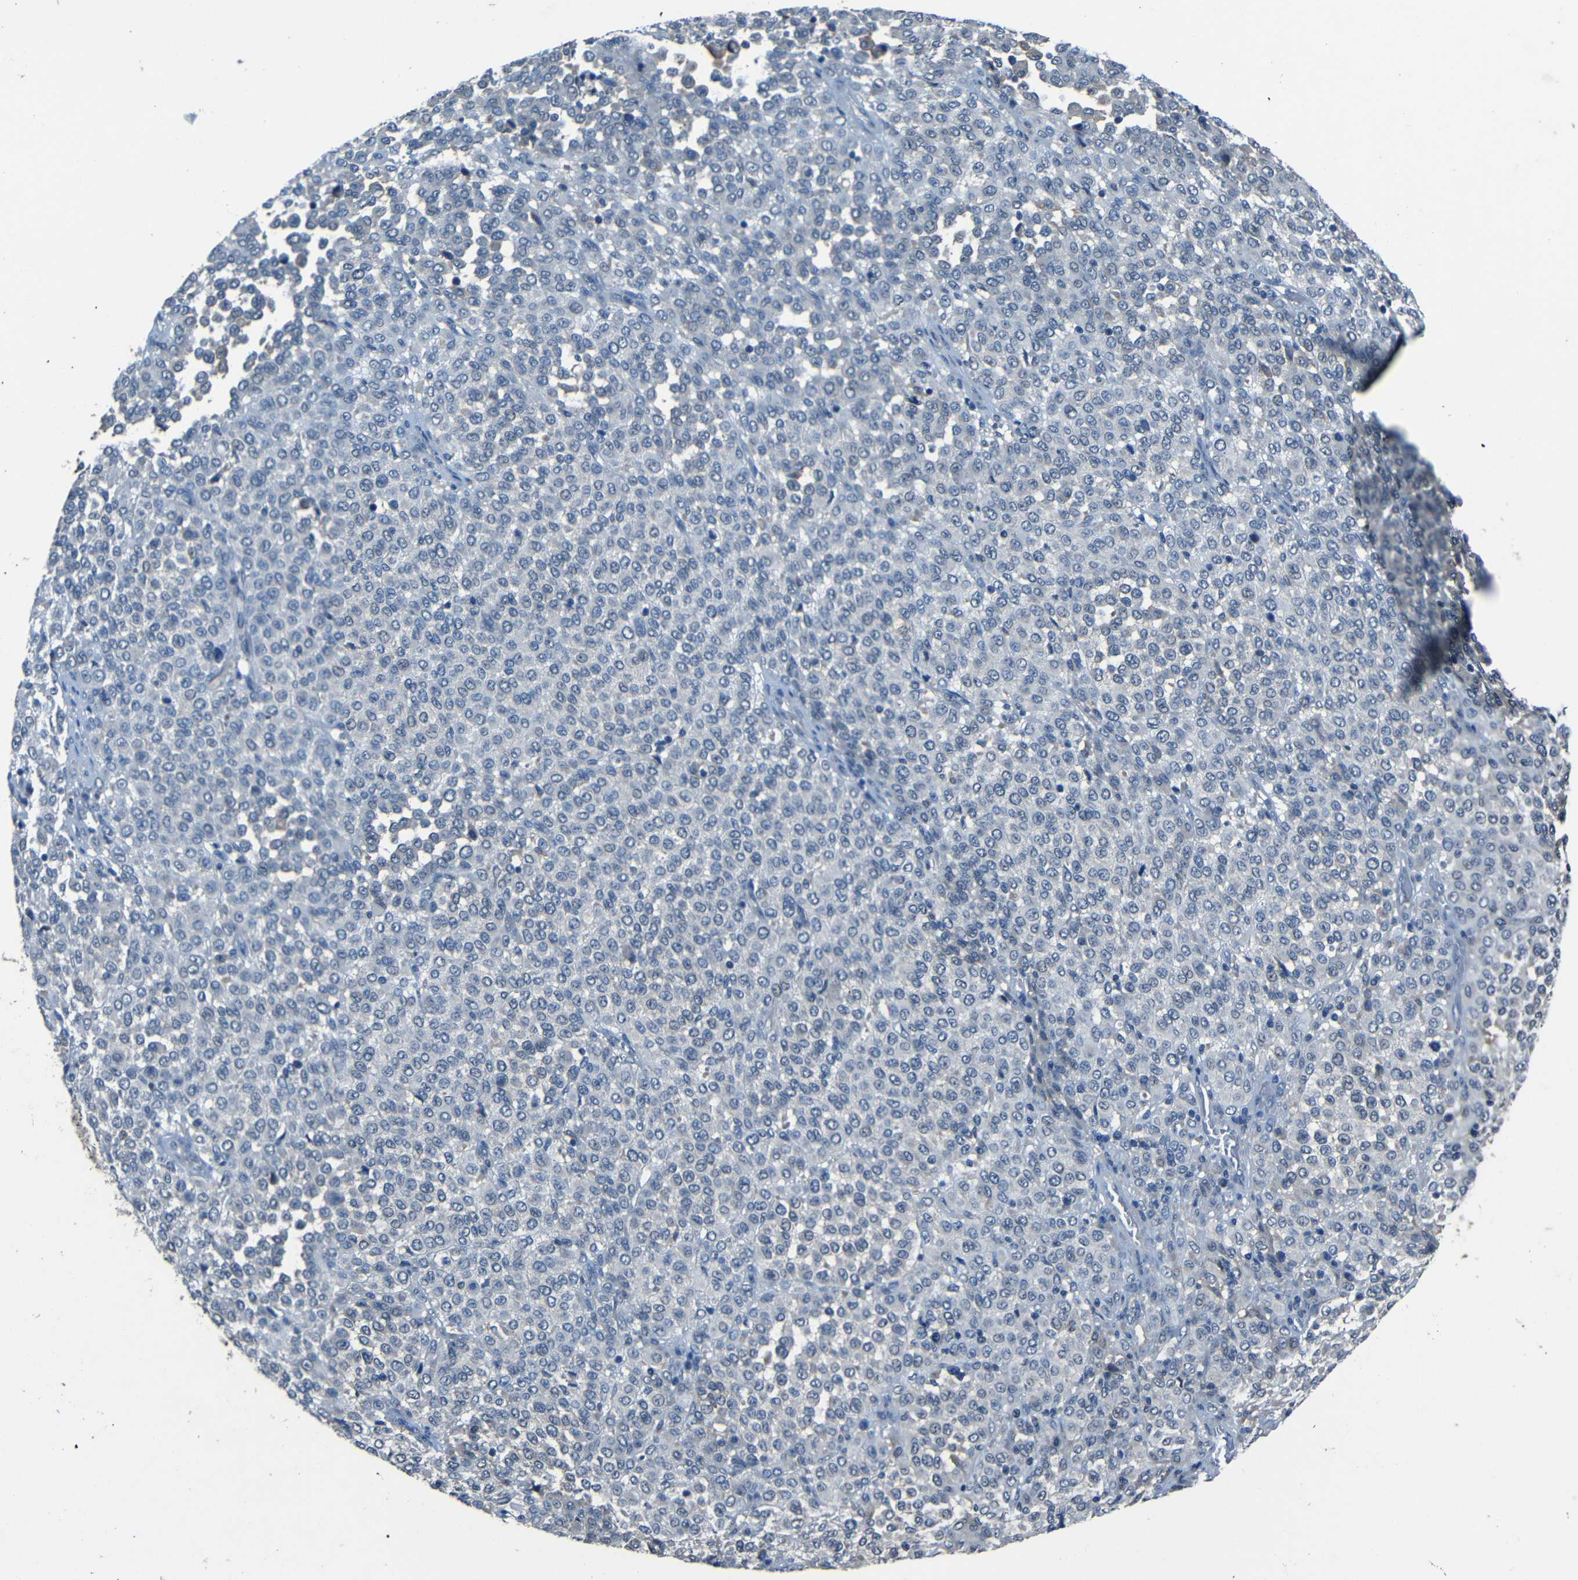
{"staining": {"intensity": "negative", "quantity": "none", "location": "none"}, "tissue": "melanoma", "cell_type": "Tumor cells", "image_type": "cancer", "snomed": [{"axis": "morphology", "description": "Malignant melanoma, Metastatic site"}, {"axis": "topography", "description": "Pancreas"}], "caption": "Melanoma stained for a protein using IHC reveals no expression tumor cells.", "gene": "SLA", "patient": {"sex": "female", "age": 30}}